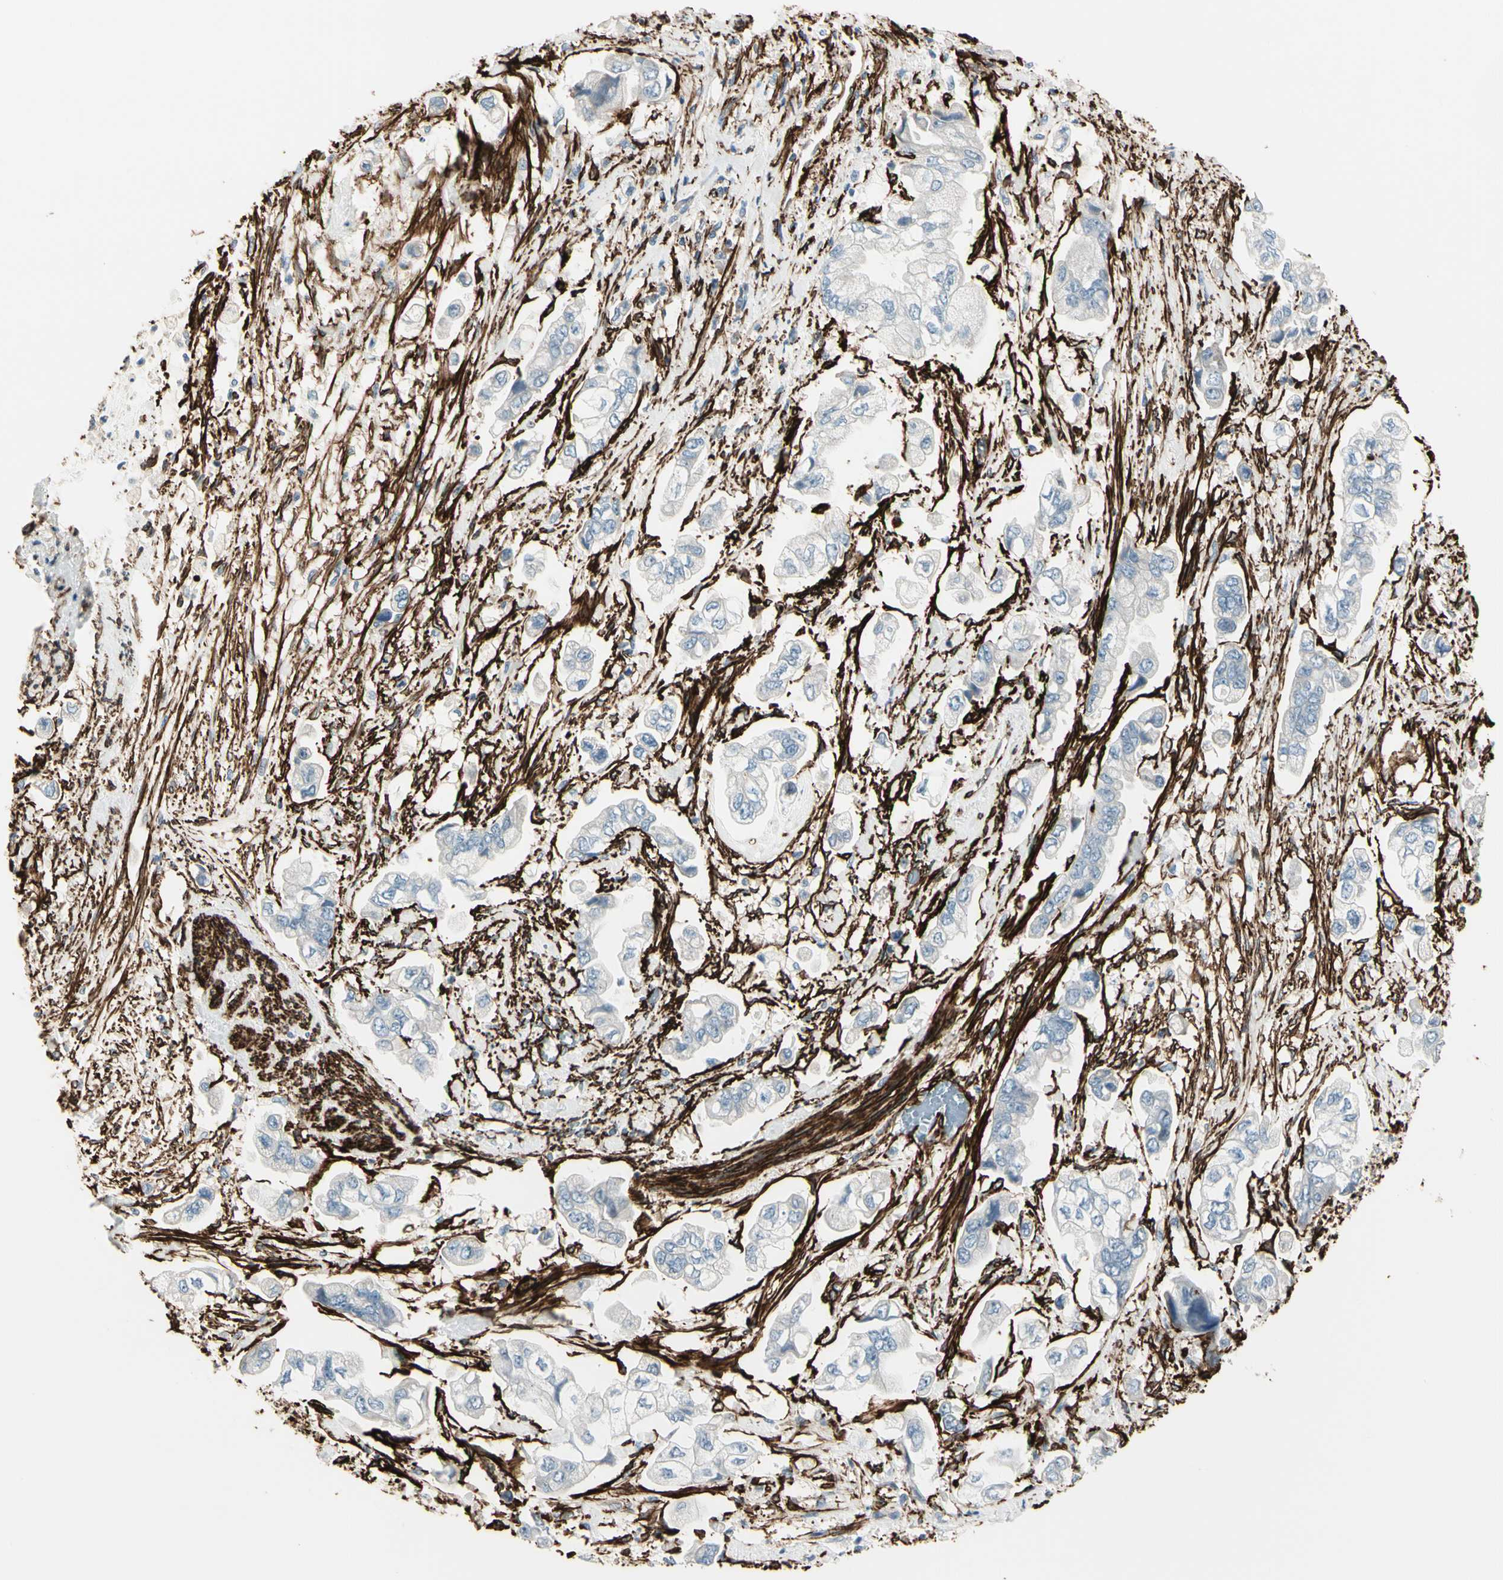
{"staining": {"intensity": "negative", "quantity": "none", "location": "none"}, "tissue": "stomach cancer", "cell_type": "Tumor cells", "image_type": "cancer", "snomed": [{"axis": "morphology", "description": "Adenocarcinoma, NOS"}, {"axis": "topography", "description": "Stomach"}], "caption": "This is an immunohistochemistry (IHC) photomicrograph of stomach cancer (adenocarcinoma). There is no expression in tumor cells.", "gene": "CALD1", "patient": {"sex": "male", "age": 62}}